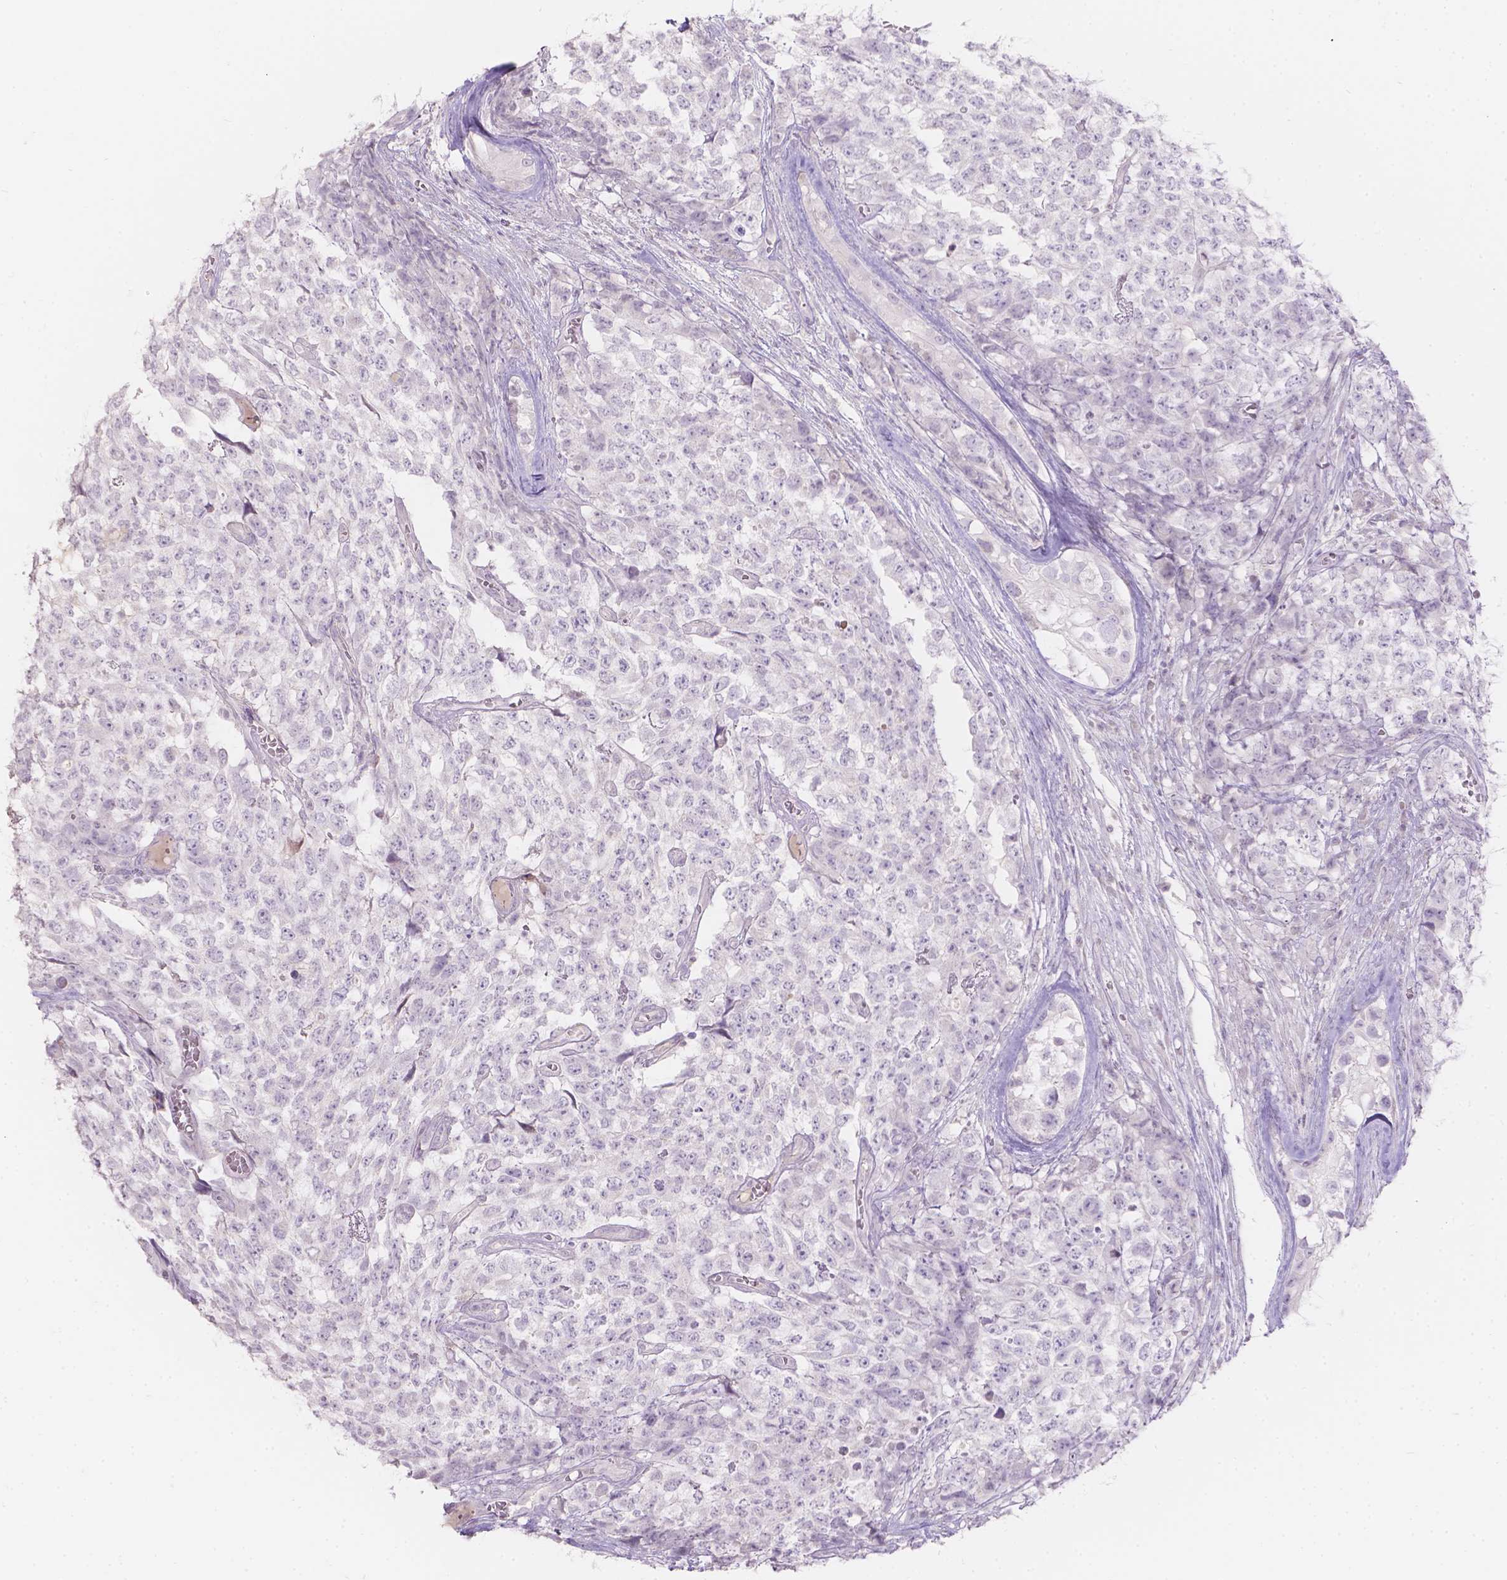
{"staining": {"intensity": "negative", "quantity": "none", "location": "none"}, "tissue": "testis cancer", "cell_type": "Tumor cells", "image_type": "cancer", "snomed": [{"axis": "morphology", "description": "Carcinoma, Embryonal, NOS"}, {"axis": "topography", "description": "Testis"}], "caption": "A micrograph of testis cancer (embryonal carcinoma) stained for a protein demonstrates no brown staining in tumor cells.", "gene": "HTN3", "patient": {"sex": "male", "age": 23}}